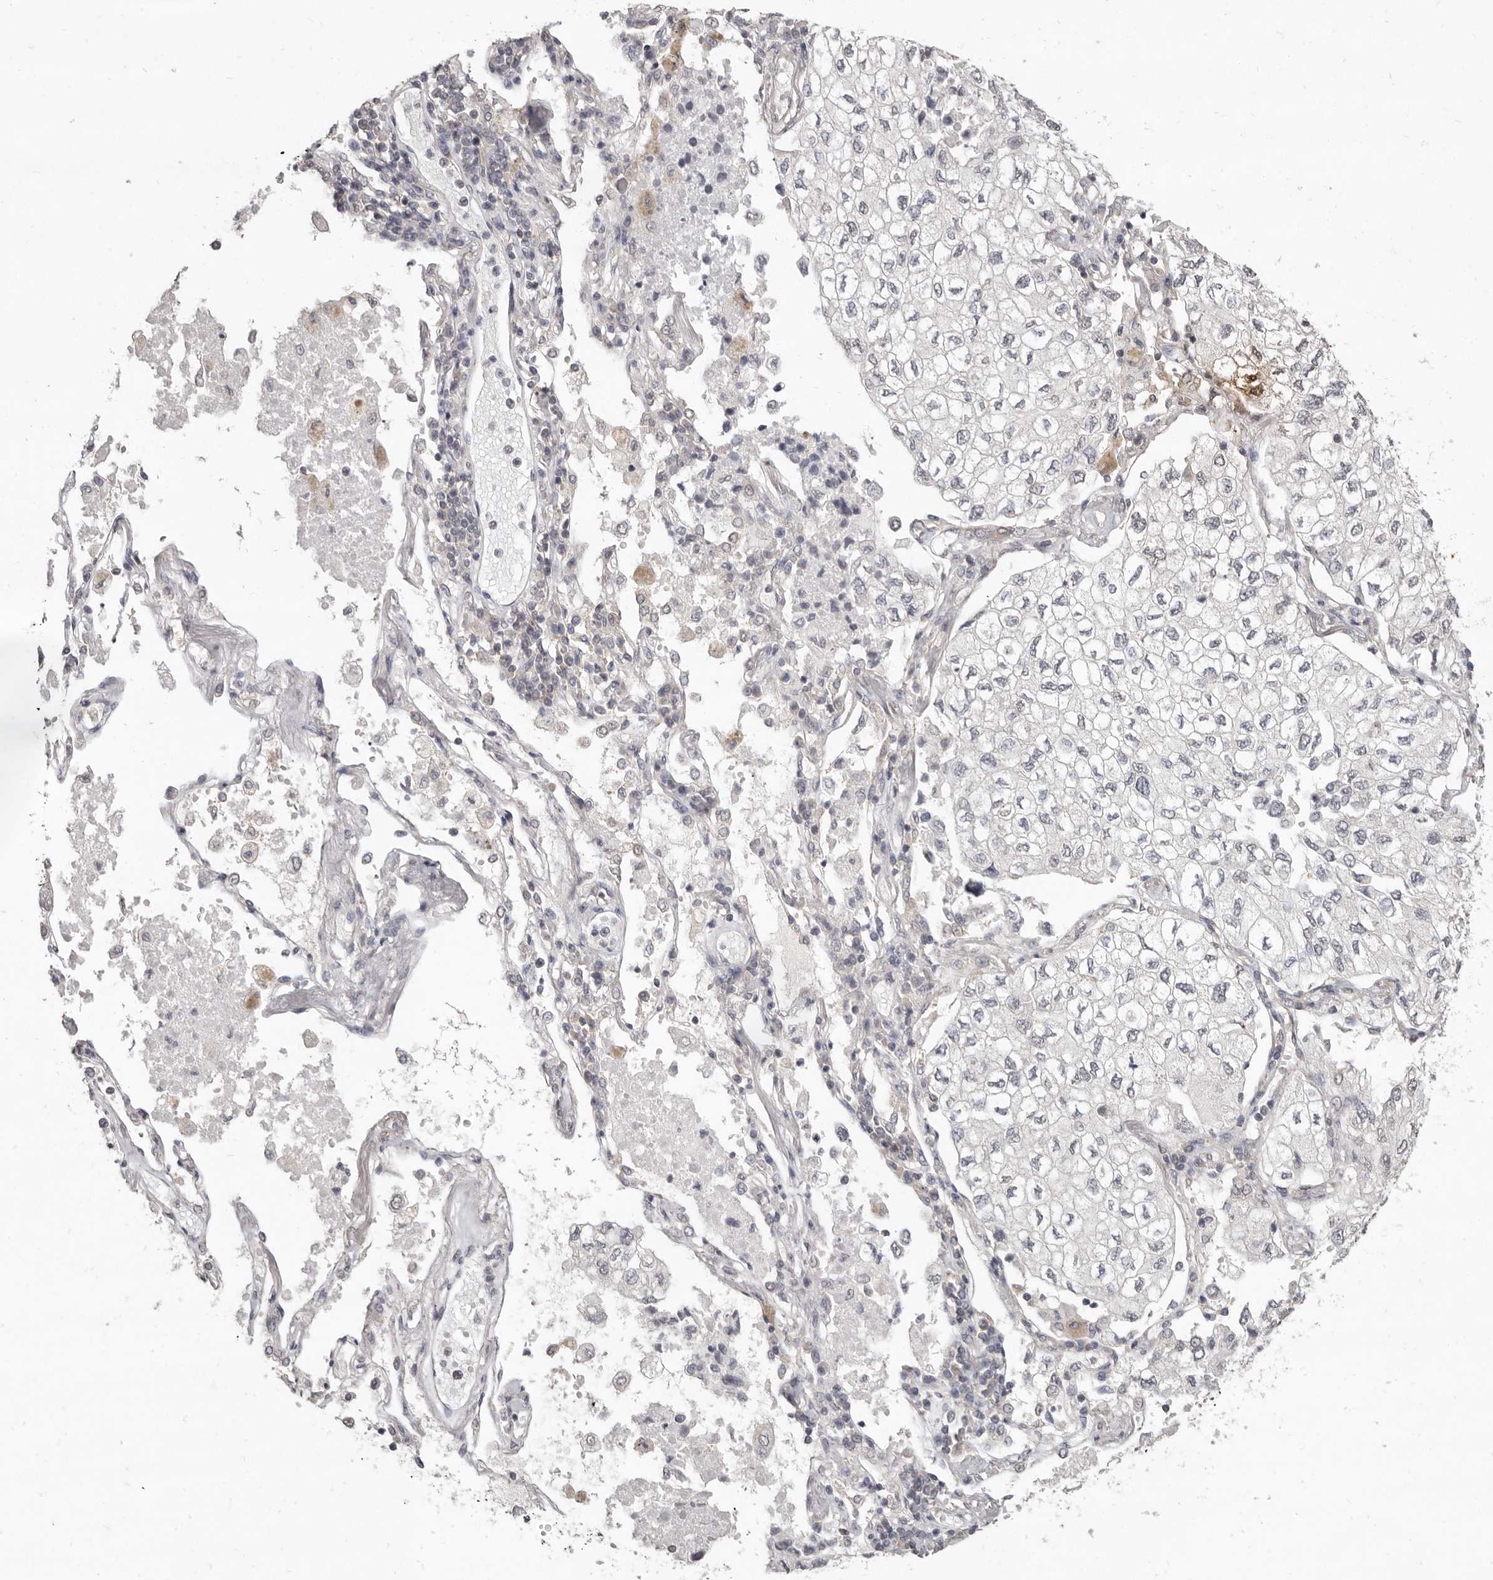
{"staining": {"intensity": "negative", "quantity": "none", "location": "none"}, "tissue": "lung cancer", "cell_type": "Tumor cells", "image_type": "cancer", "snomed": [{"axis": "morphology", "description": "Adenocarcinoma, NOS"}, {"axis": "topography", "description": "Lung"}], "caption": "DAB immunohistochemical staining of human lung cancer displays no significant expression in tumor cells.", "gene": "LINGO2", "patient": {"sex": "male", "age": 63}}